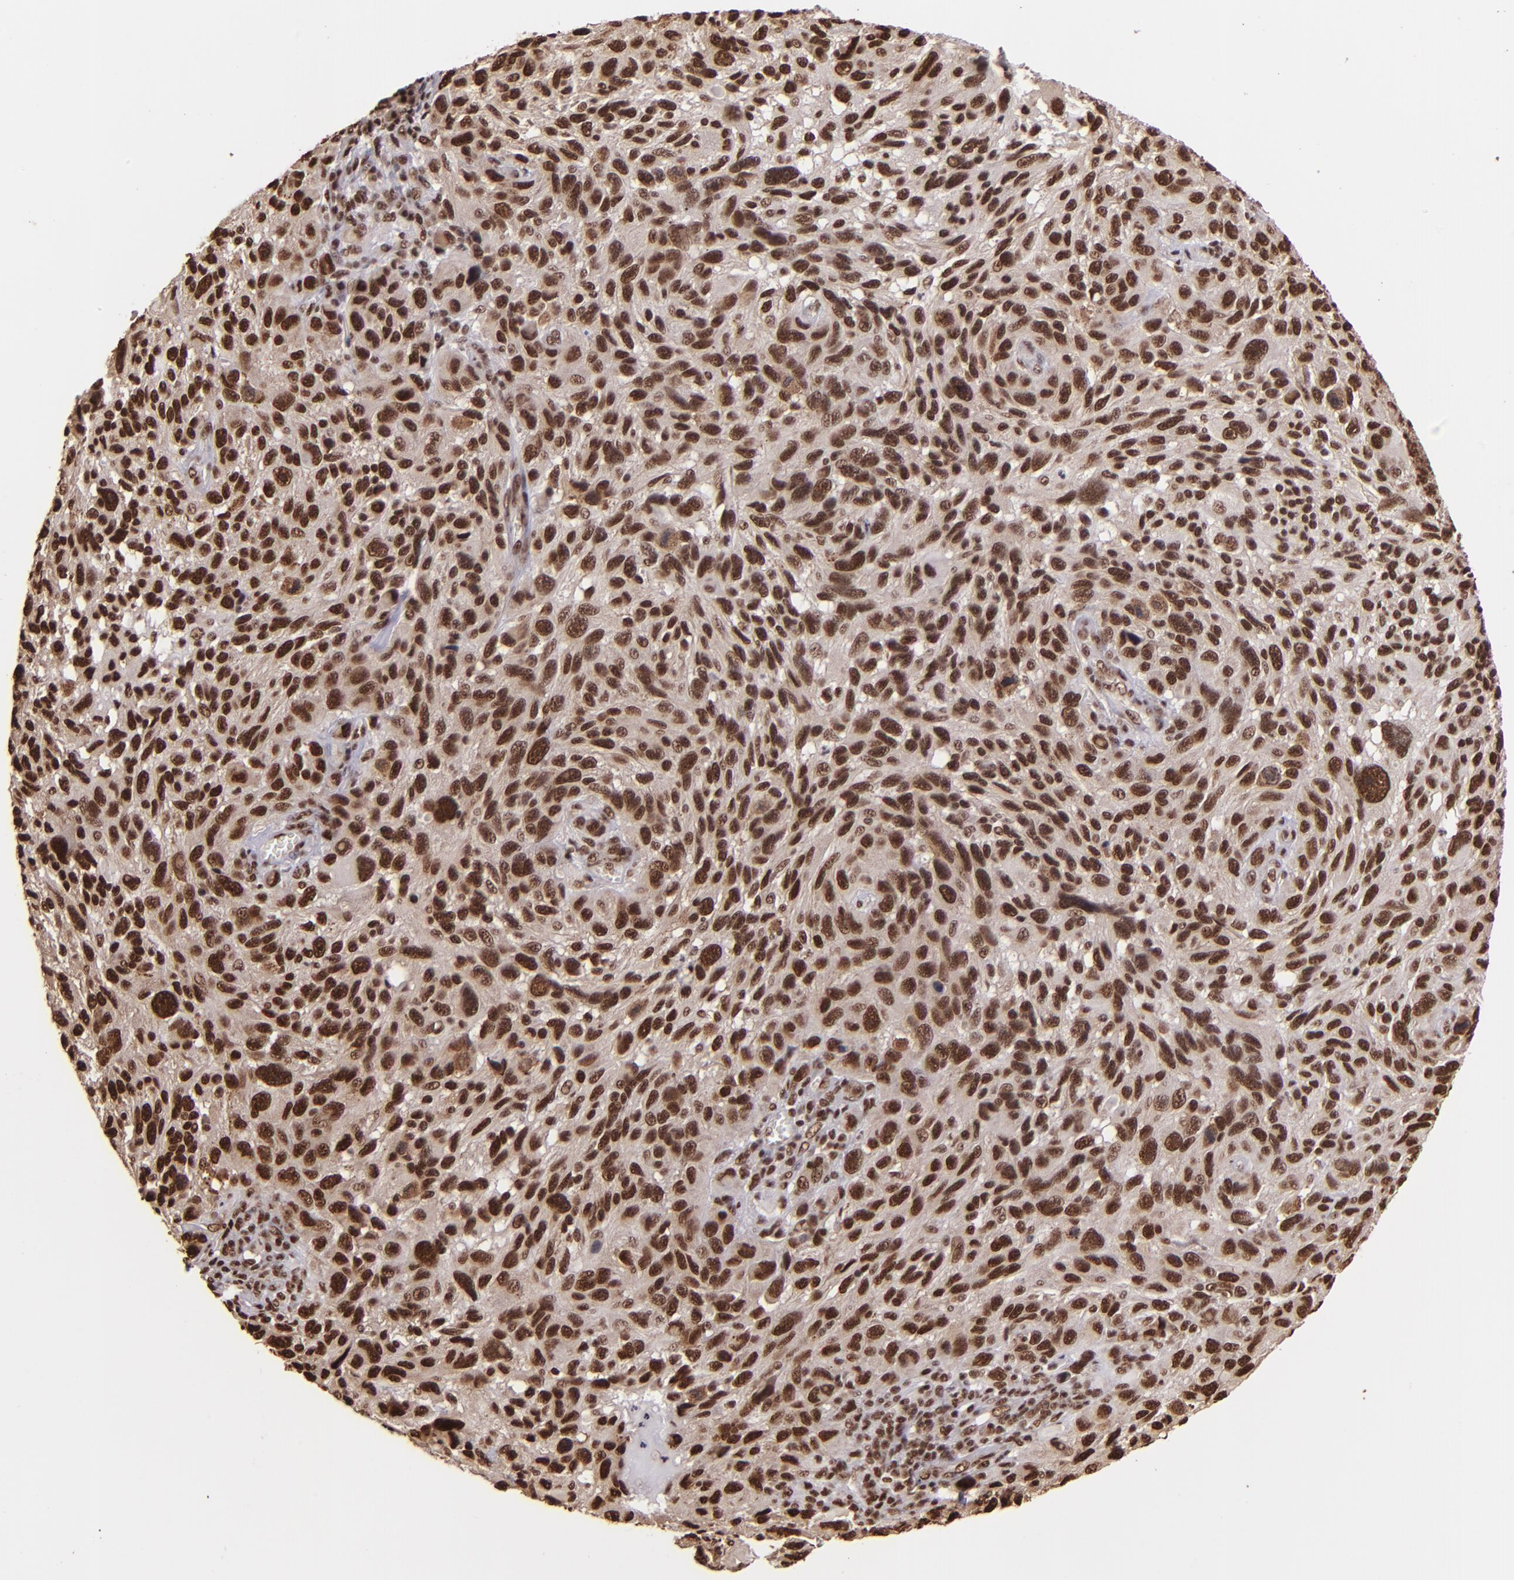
{"staining": {"intensity": "strong", "quantity": ">75%", "location": "nuclear"}, "tissue": "melanoma", "cell_type": "Tumor cells", "image_type": "cancer", "snomed": [{"axis": "morphology", "description": "Malignant melanoma, NOS"}, {"axis": "topography", "description": "Skin"}], "caption": "A micrograph of melanoma stained for a protein demonstrates strong nuclear brown staining in tumor cells.", "gene": "PQBP1", "patient": {"sex": "male", "age": 53}}